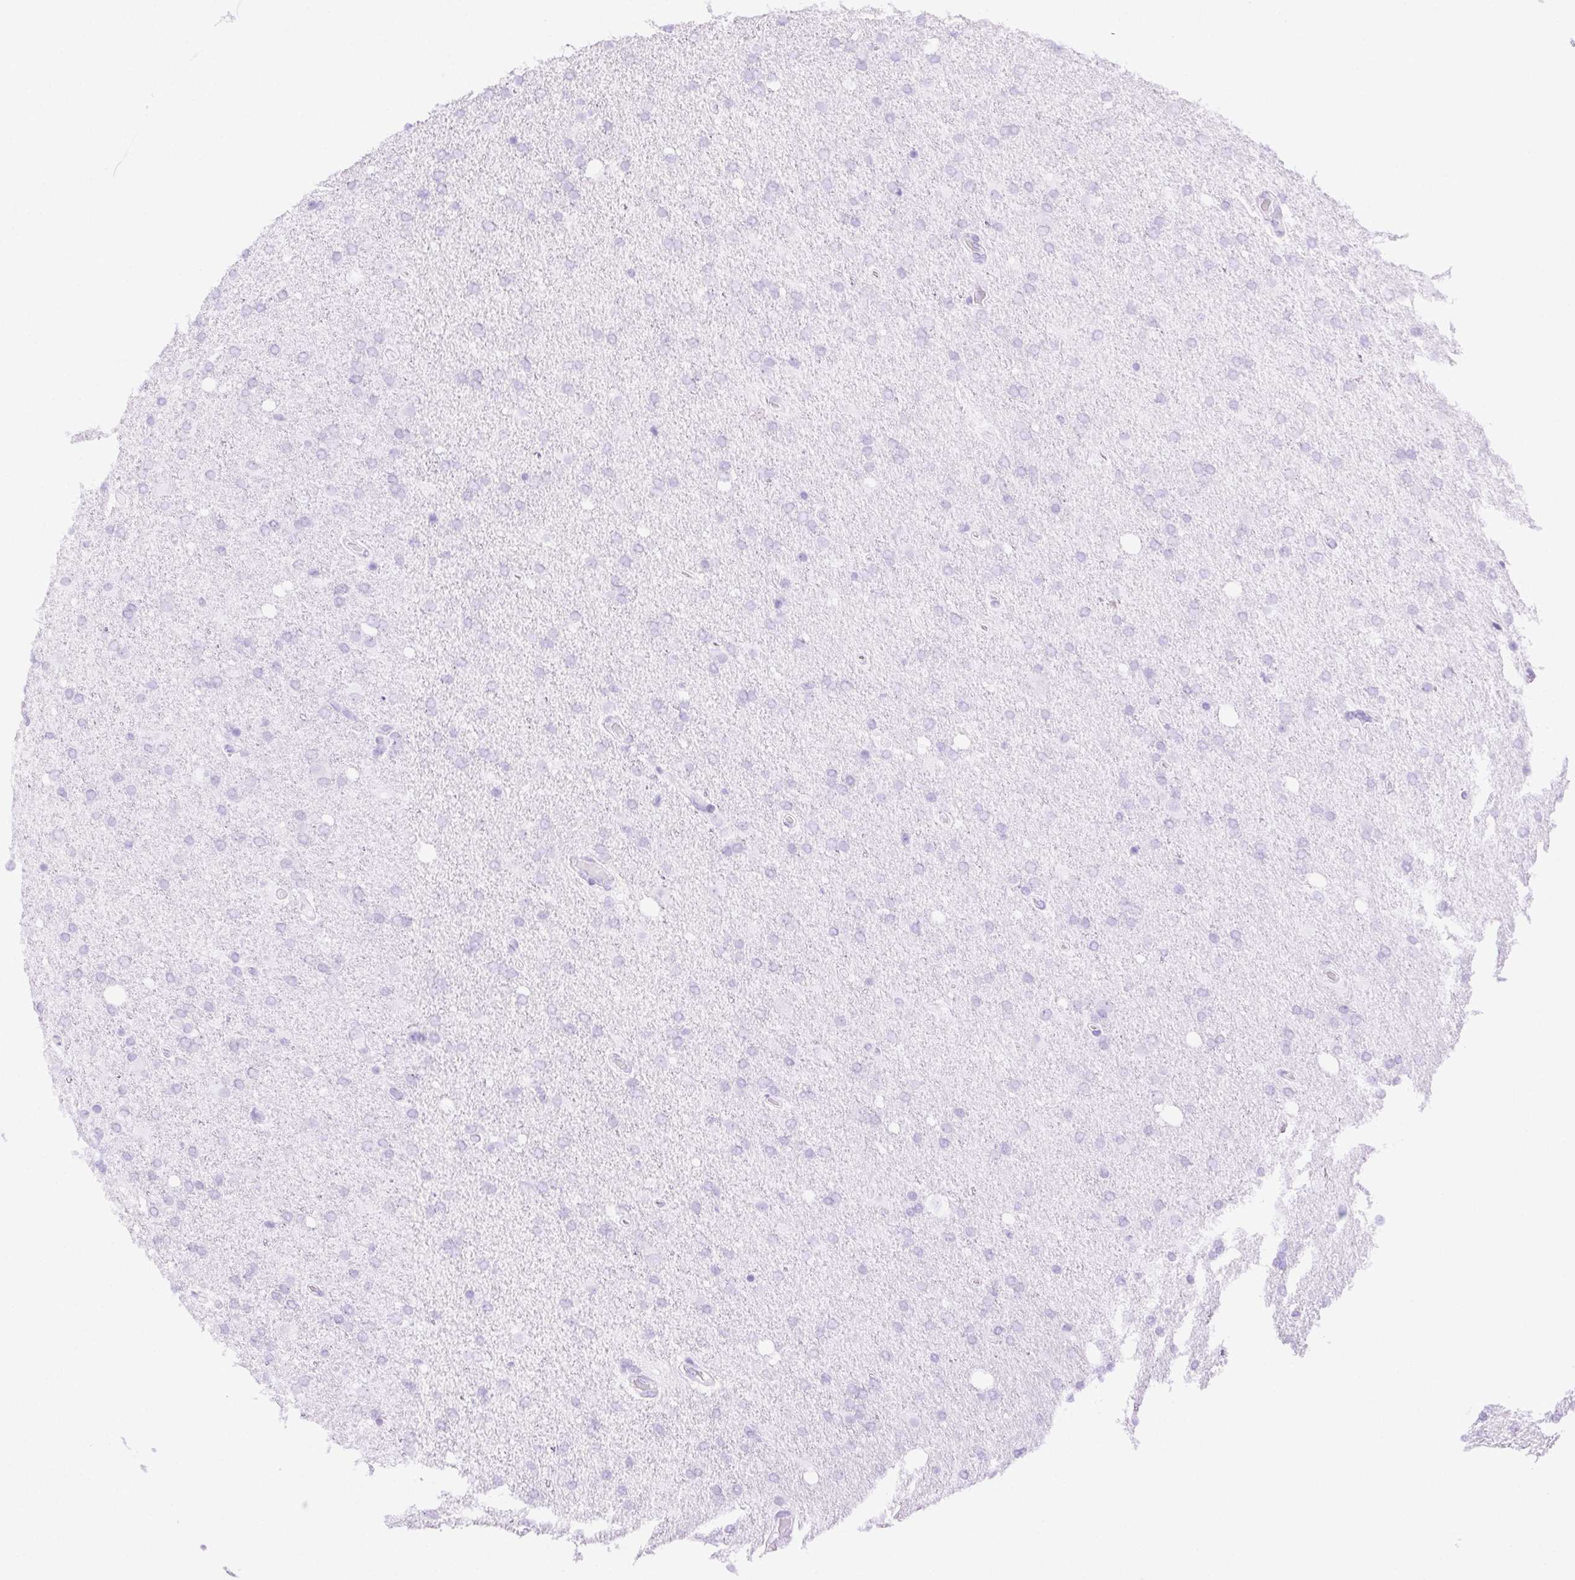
{"staining": {"intensity": "negative", "quantity": "none", "location": "none"}, "tissue": "glioma", "cell_type": "Tumor cells", "image_type": "cancer", "snomed": [{"axis": "morphology", "description": "Glioma, malignant, High grade"}, {"axis": "topography", "description": "Cerebral cortex"}], "caption": "The IHC photomicrograph has no significant expression in tumor cells of malignant high-grade glioma tissue.", "gene": "CLDN10", "patient": {"sex": "male", "age": 70}}